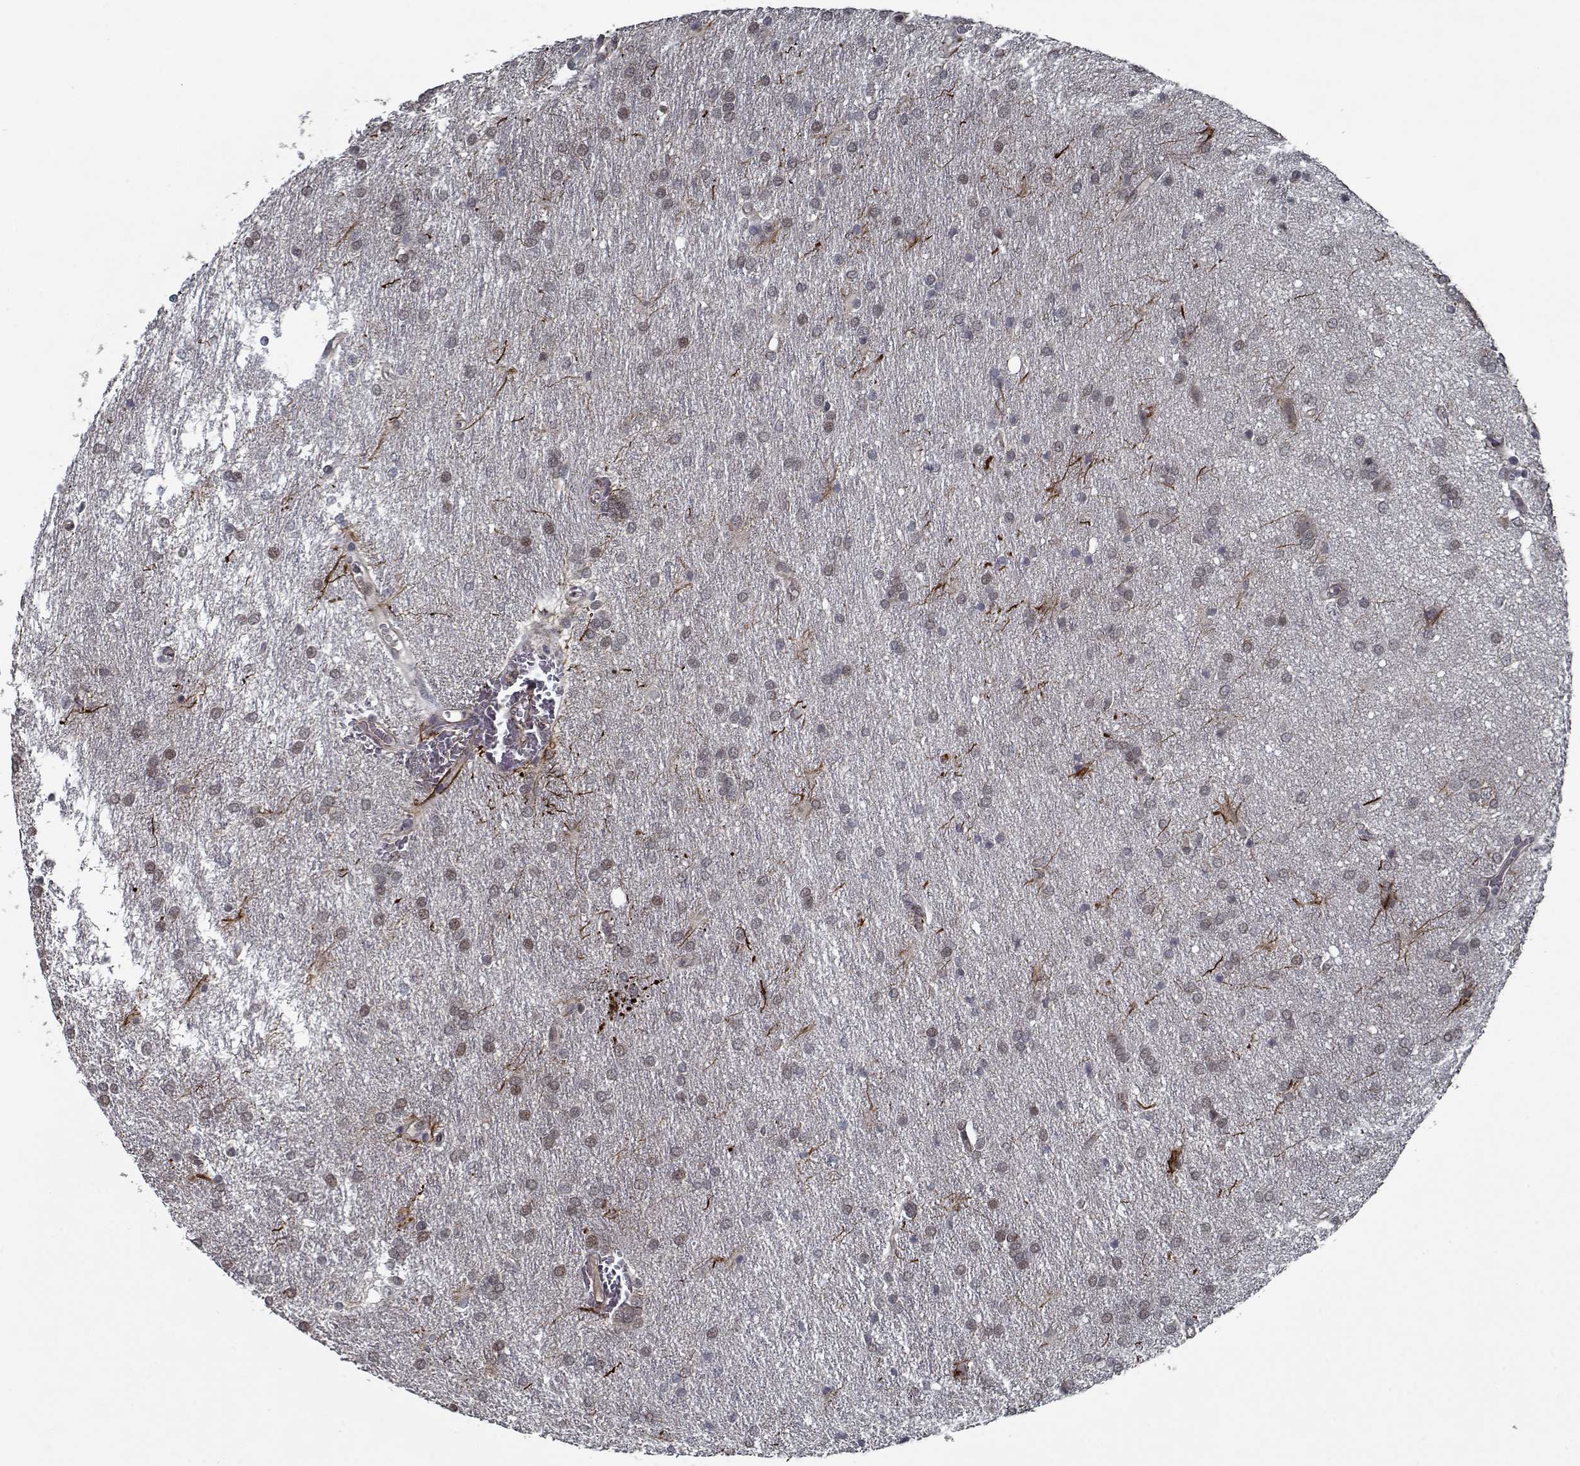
{"staining": {"intensity": "negative", "quantity": "none", "location": "none"}, "tissue": "glioma", "cell_type": "Tumor cells", "image_type": "cancer", "snomed": [{"axis": "morphology", "description": "Glioma, malignant, Low grade"}, {"axis": "topography", "description": "Brain"}], "caption": "High magnification brightfield microscopy of glioma stained with DAB (3,3'-diaminobenzidine) (brown) and counterstained with hematoxylin (blue): tumor cells show no significant positivity.", "gene": "NLK", "patient": {"sex": "female", "age": 32}}